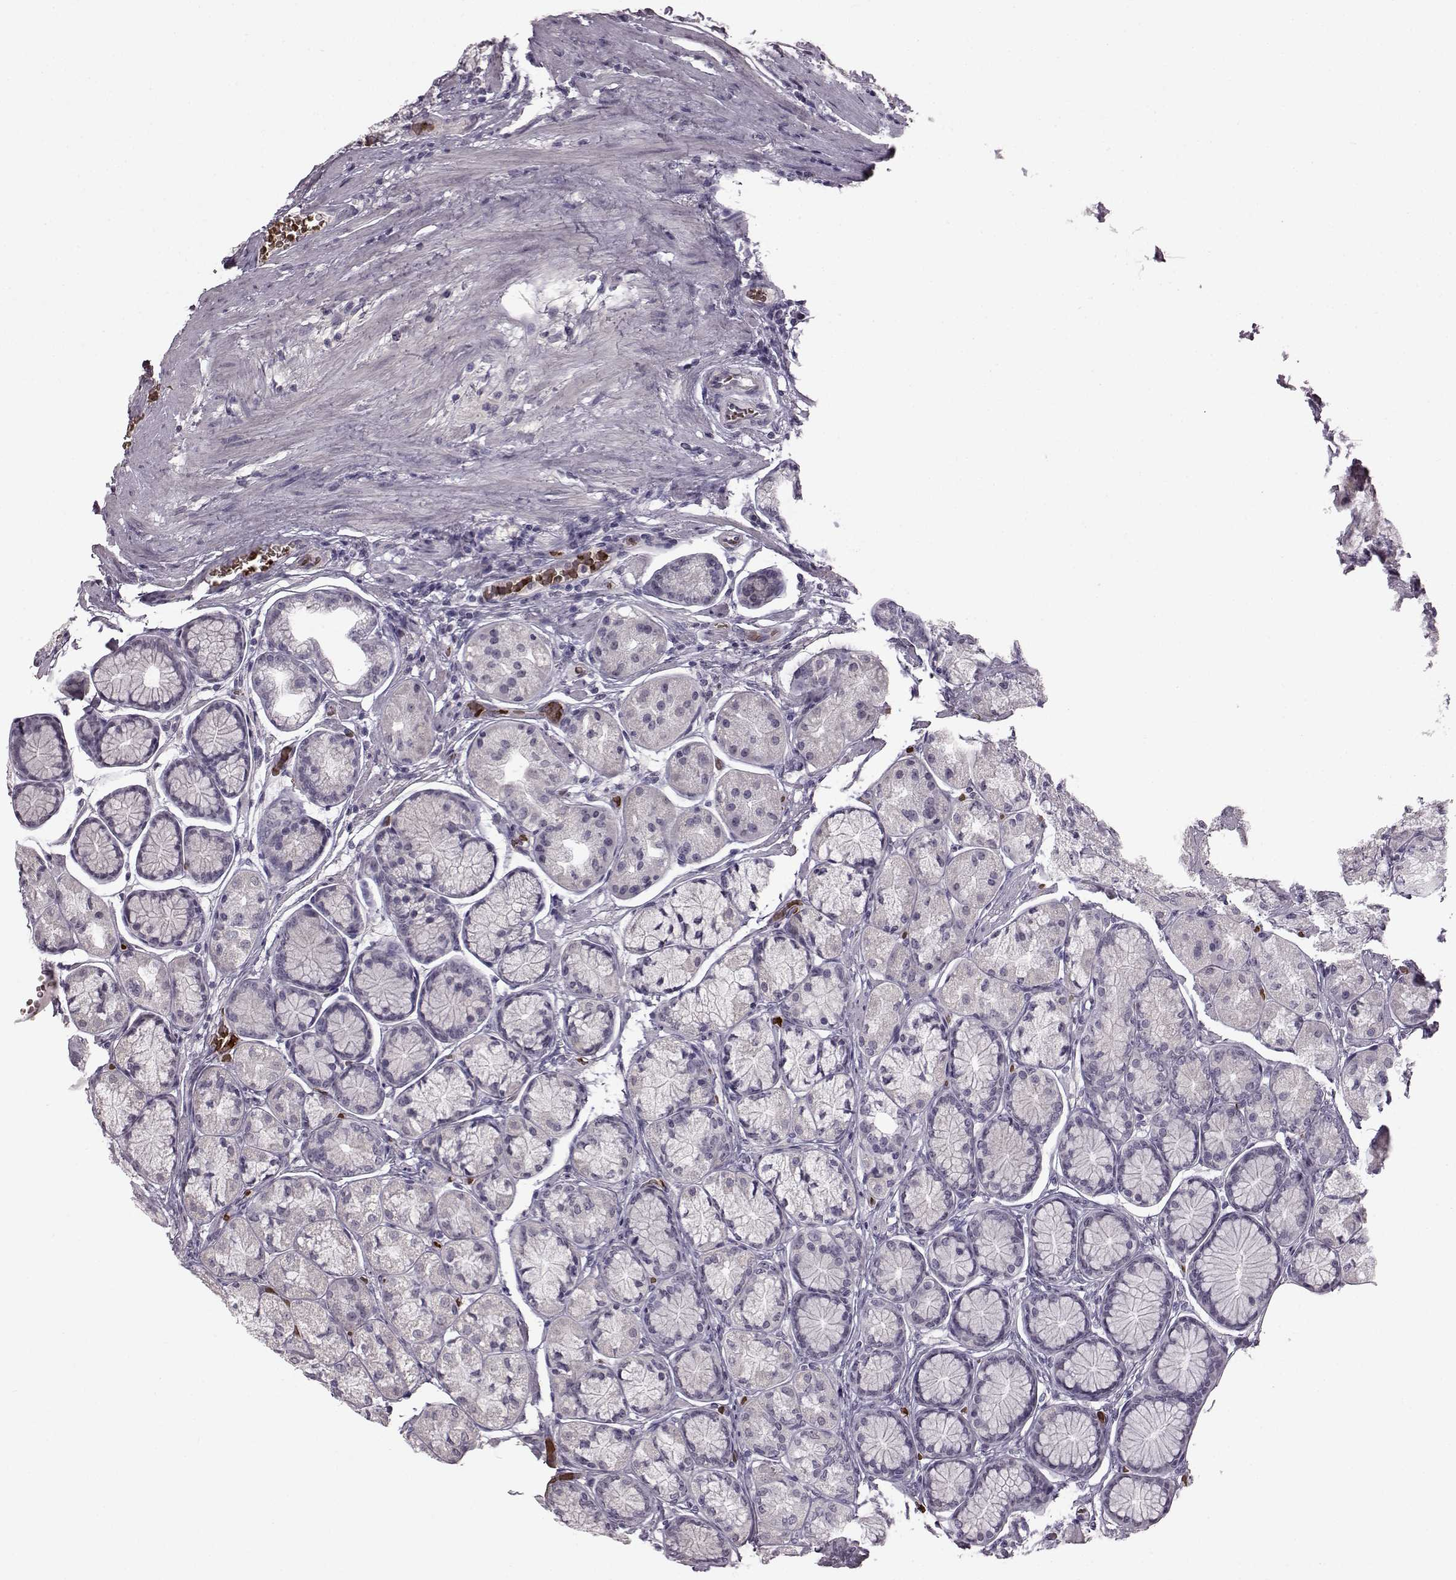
{"staining": {"intensity": "negative", "quantity": "none", "location": "none"}, "tissue": "stomach", "cell_type": "Glandular cells", "image_type": "normal", "snomed": [{"axis": "morphology", "description": "Normal tissue, NOS"}, {"axis": "morphology", "description": "Adenocarcinoma, NOS"}, {"axis": "morphology", "description": "Adenocarcinoma, High grade"}, {"axis": "topography", "description": "Stomach, upper"}, {"axis": "topography", "description": "Stomach"}], "caption": "The image reveals no significant staining in glandular cells of stomach.", "gene": "PROP1", "patient": {"sex": "female", "age": 65}}